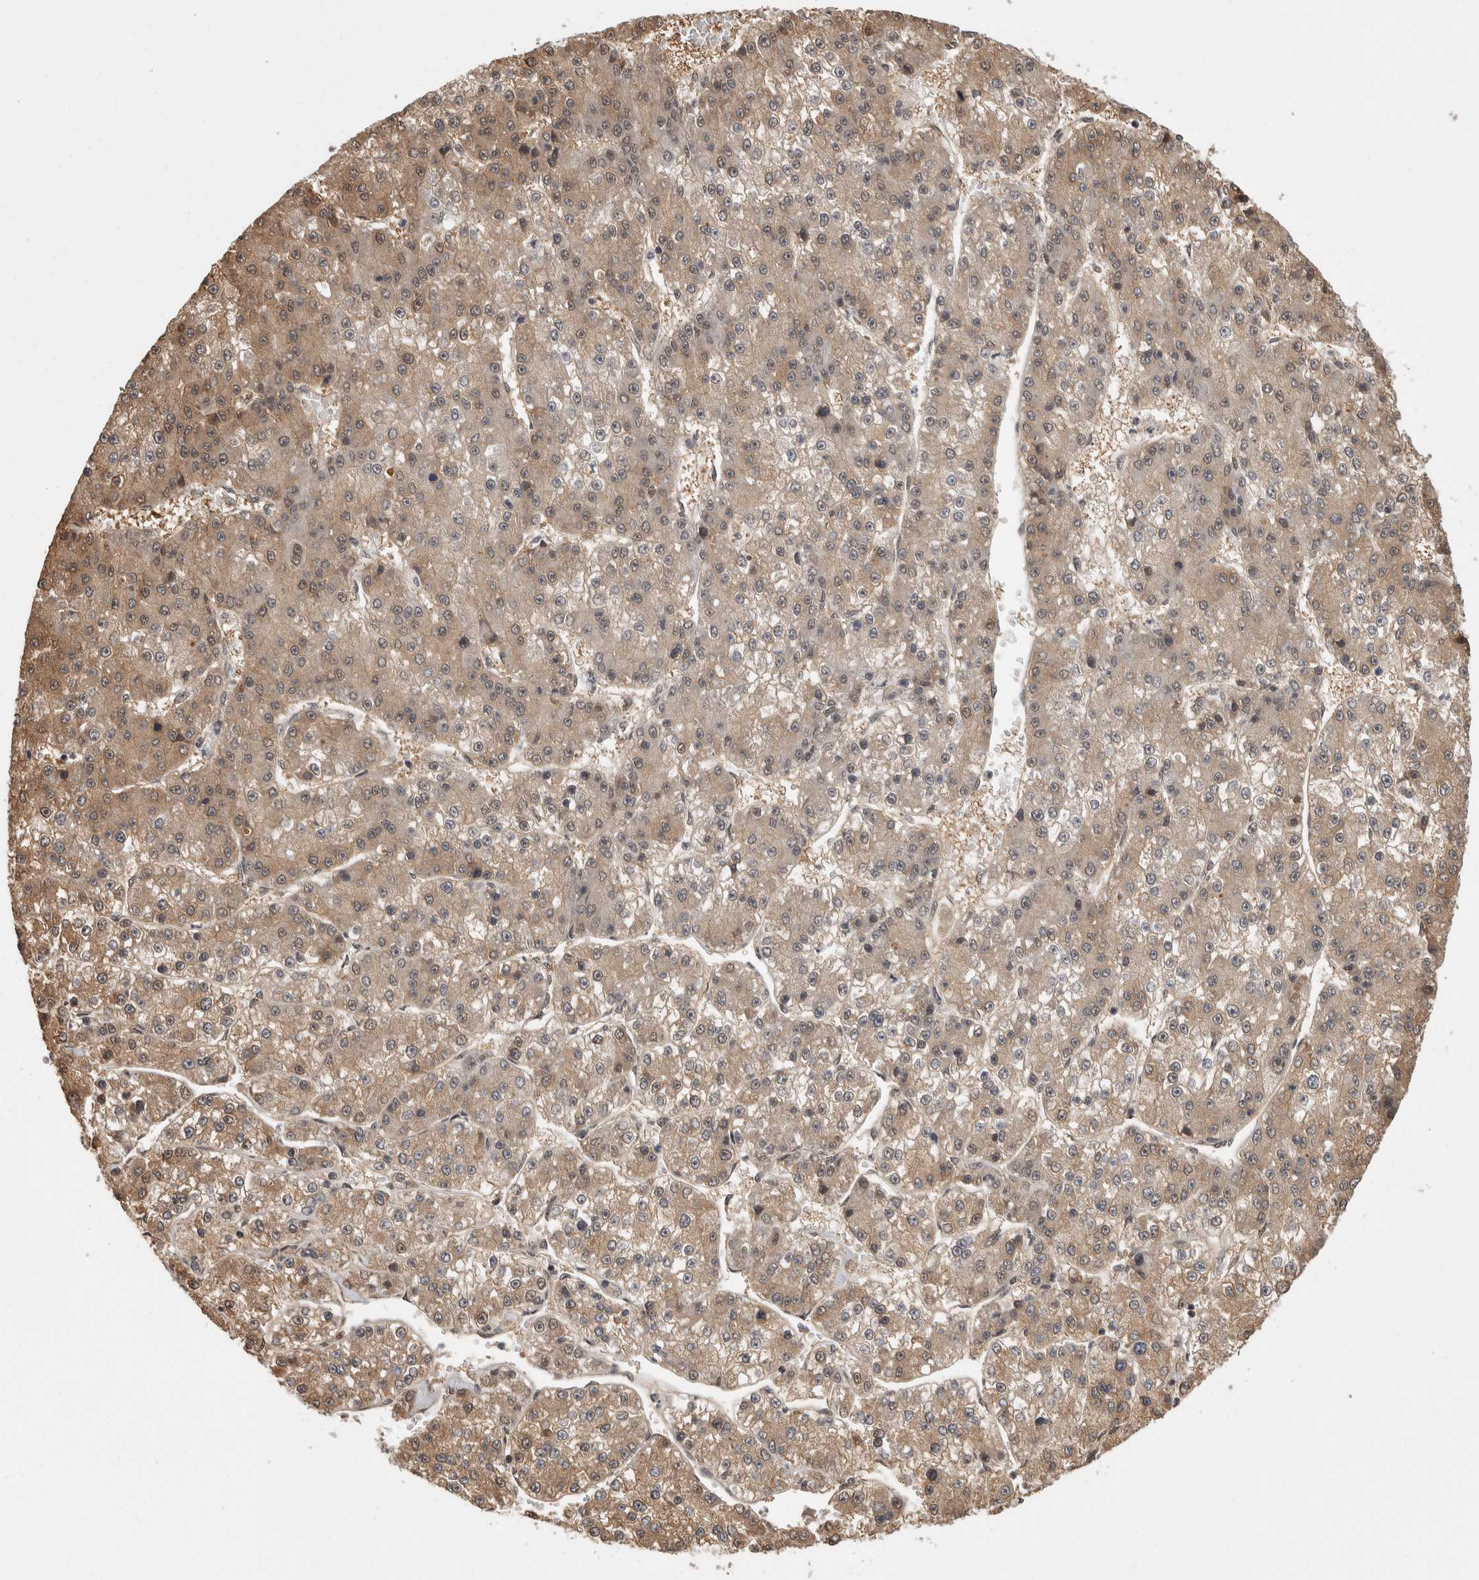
{"staining": {"intensity": "weak", "quantity": ">75%", "location": "cytoplasmic/membranous"}, "tissue": "liver cancer", "cell_type": "Tumor cells", "image_type": "cancer", "snomed": [{"axis": "morphology", "description": "Carcinoma, Hepatocellular, NOS"}, {"axis": "topography", "description": "Liver"}], "caption": "An immunohistochemistry micrograph of neoplastic tissue is shown. Protein staining in brown highlights weak cytoplasmic/membranous positivity in liver cancer within tumor cells. (DAB IHC, brown staining for protein, blue staining for nuclei).", "gene": "ZNF592", "patient": {"sex": "female", "age": 73}}